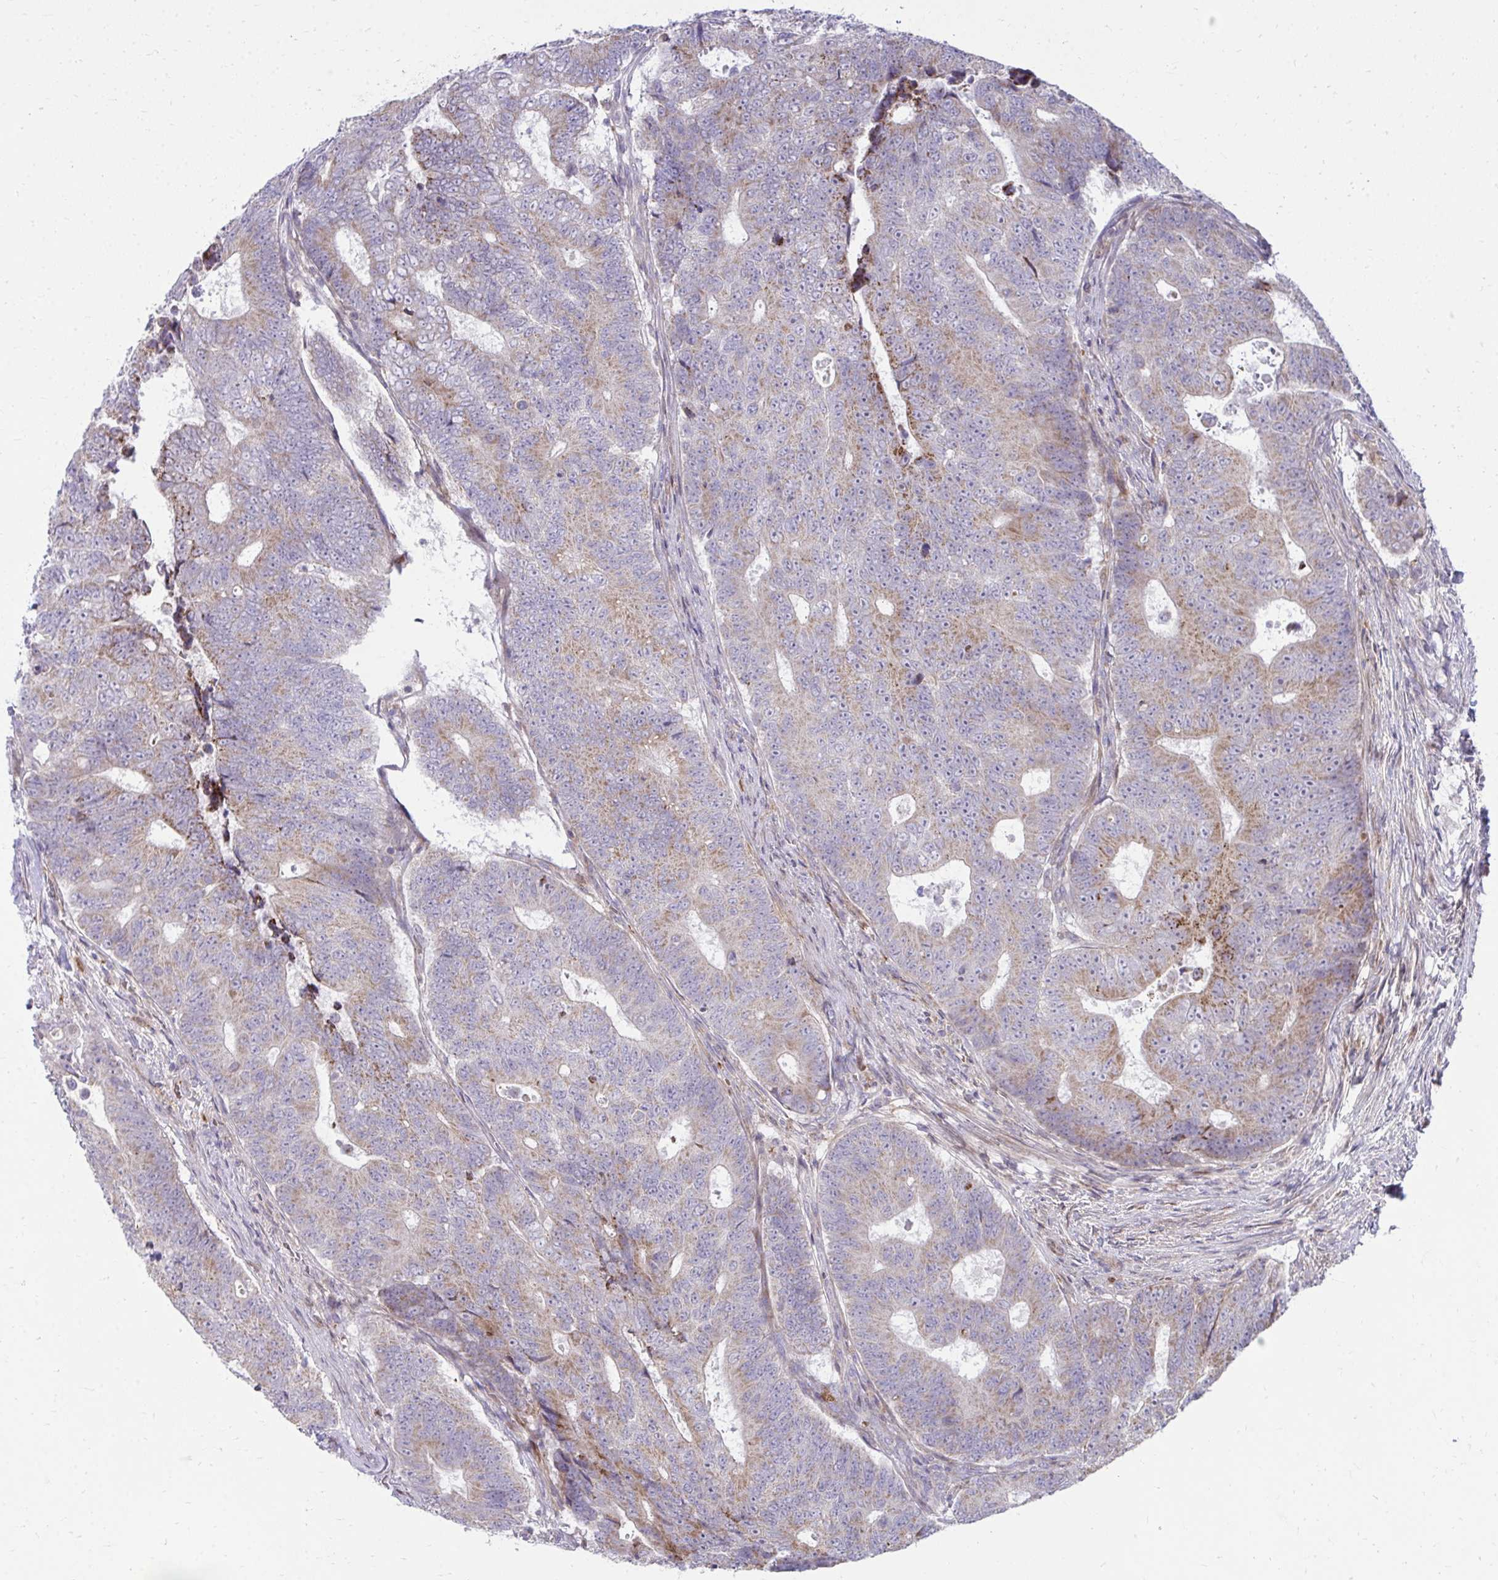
{"staining": {"intensity": "moderate", "quantity": ">75%", "location": "cytoplasmic/membranous"}, "tissue": "colorectal cancer", "cell_type": "Tumor cells", "image_type": "cancer", "snomed": [{"axis": "morphology", "description": "Adenocarcinoma, NOS"}, {"axis": "topography", "description": "Colon"}], "caption": "Tumor cells display moderate cytoplasmic/membranous positivity in approximately >75% of cells in colorectal cancer (adenocarcinoma). (Stains: DAB (3,3'-diaminobenzidine) in brown, nuclei in blue, Microscopy: brightfield microscopy at high magnification).", "gene": "C16orf54", "patient": {"sex": "female", "age": 48}}